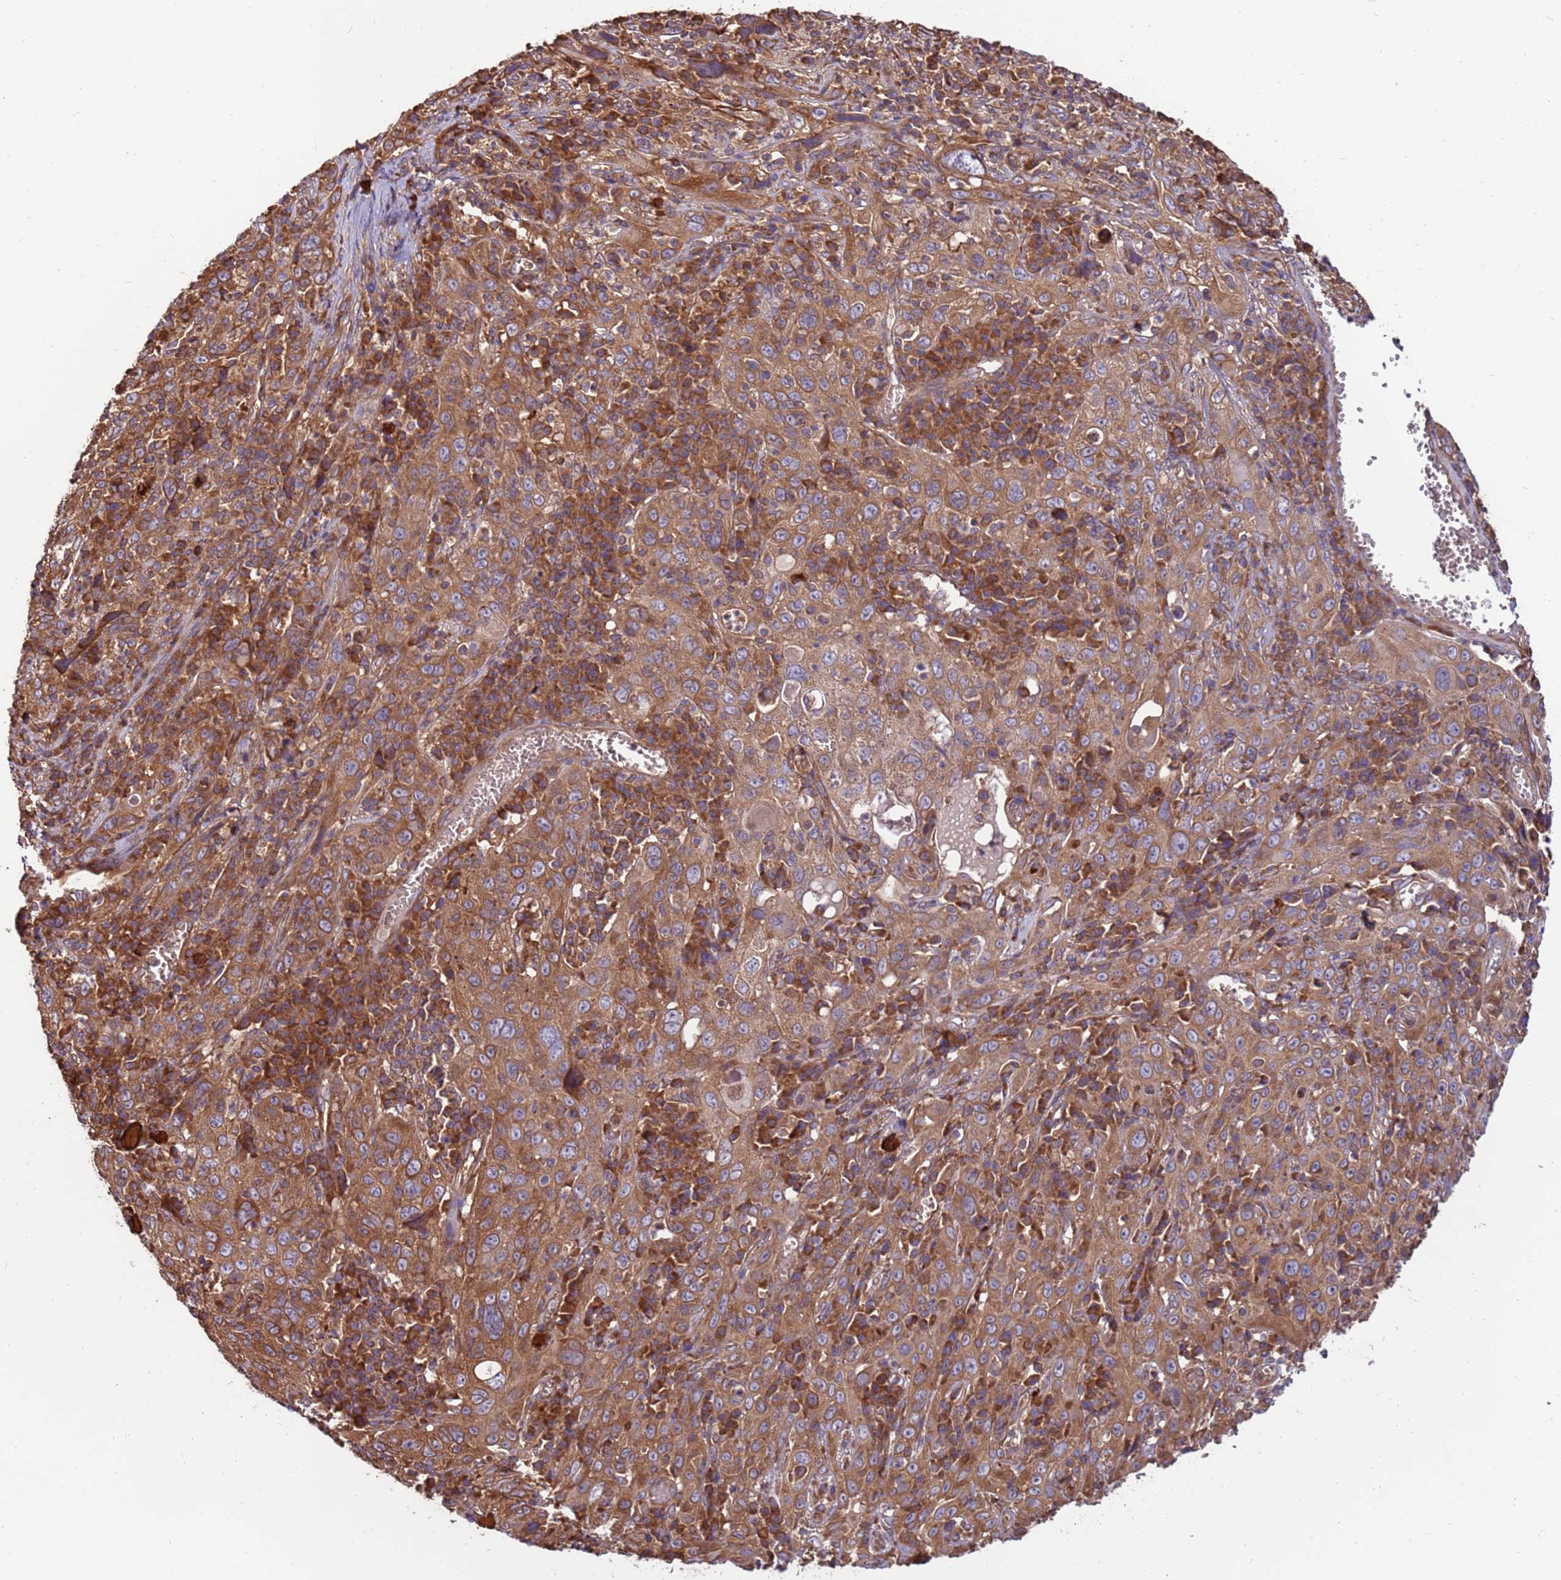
{"staining": {"intensity": "moderate", "quantity": ">75%", "location": "cytoplasmic/membranous"}, "tissue": "cervical cancer", "cell_type": "Tumor cells", "image_type": "cancer", "snomed": [{"axis": "morphology", "description": "Squamous cell carcinoma, NOS"}, {"axis": "topography", "description": "Cervix"}], "caption": "There is medium levels of moderate cytoplasmic/membranous positivity in tumor cells of cervical cancer, as demonstrated by immunohistochemical staining (brown color).", "gene": "SLC44A5", "patient": {"sex": "female", "age": 46}}